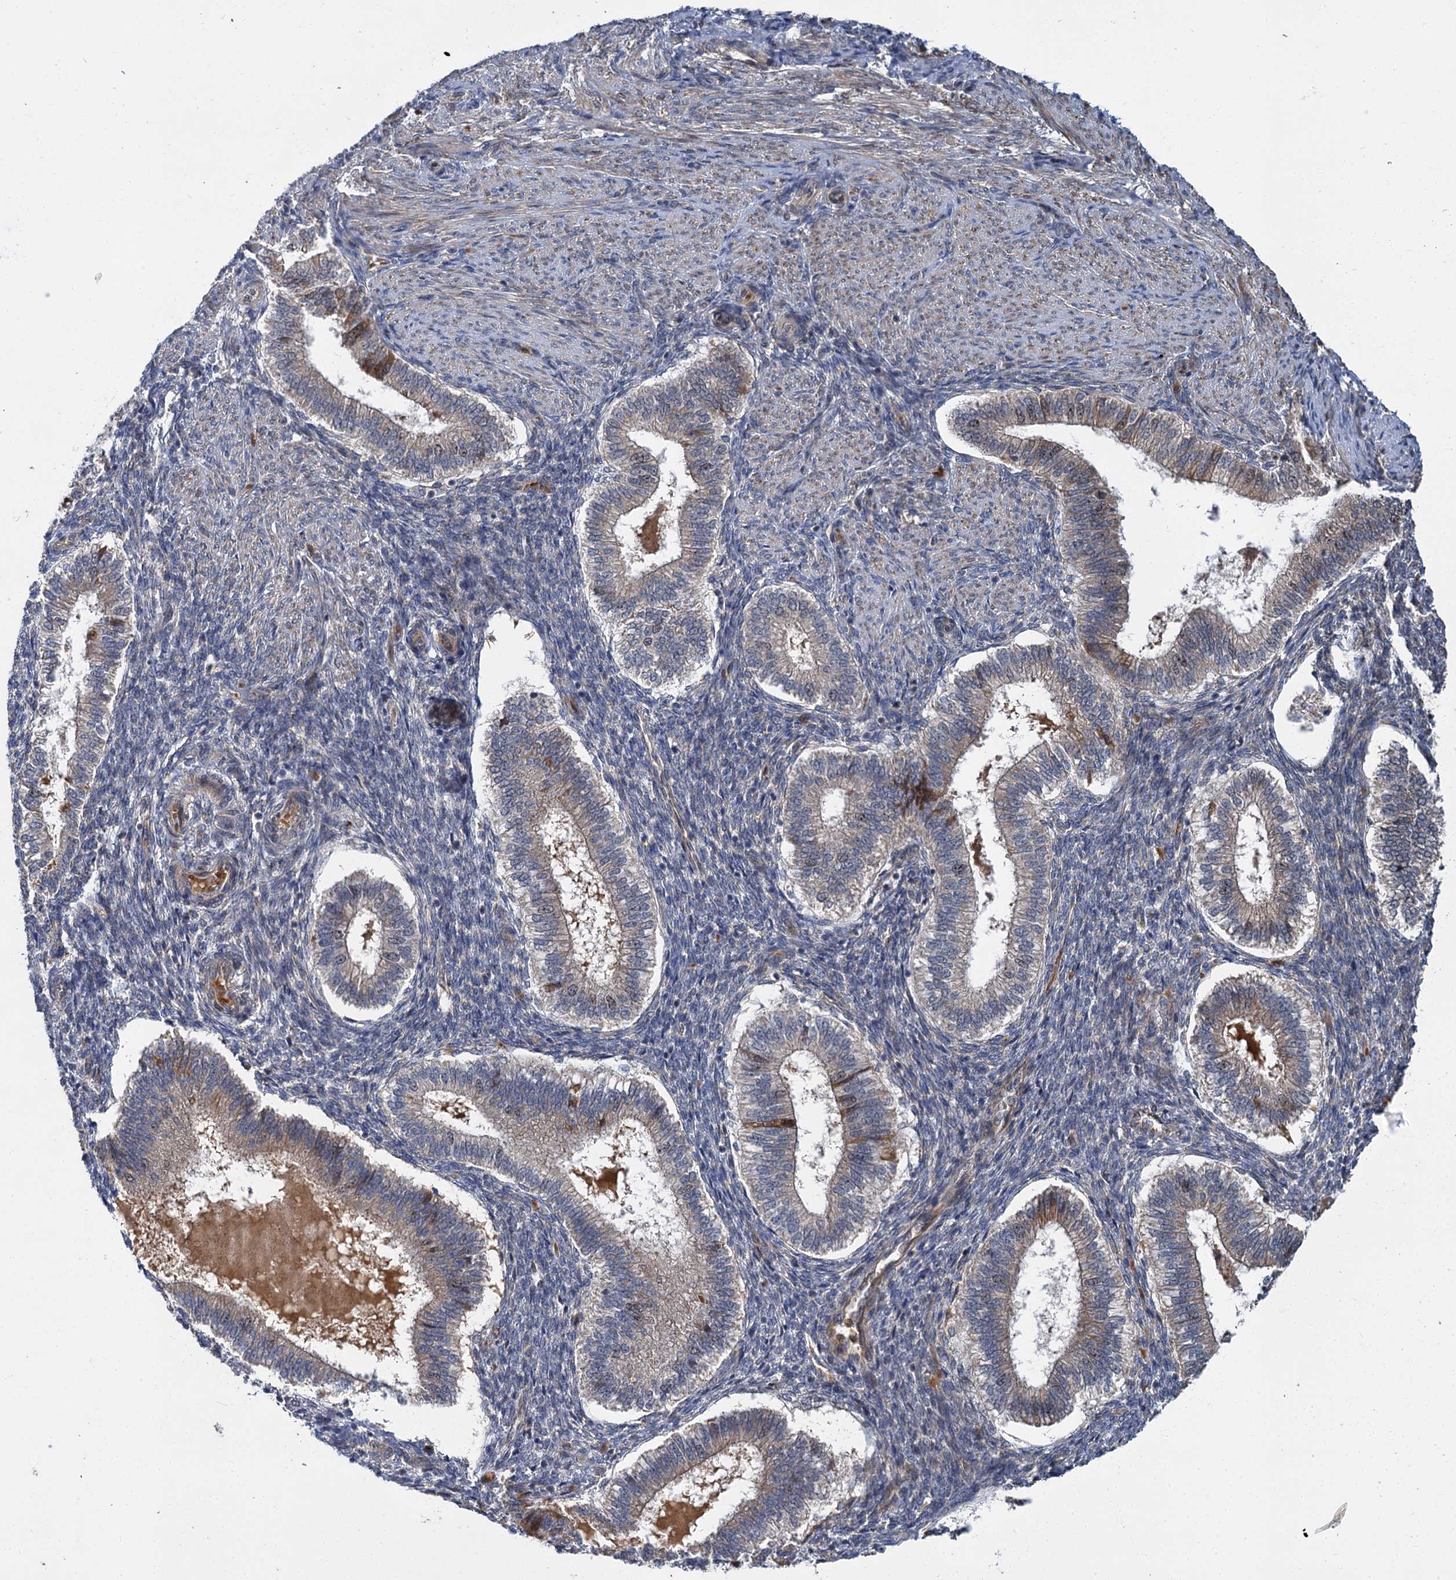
{"staining": {"intensity": "moderate", "quantity": "<25%", "location": "cytoplasmic/membranous"}, "tissue": "endometrium", "cell_type": "Cells in endometrial stroma", "image_type": "normal", "snomed": [{"axis": "morphology", "description": "Normal tissue, NOS"}, {"axis": "topography", "description": "Endometrium"}], "caption": "High-power microscopy captured an immunohistochemistry (IHC) photomicrograph of normal endometrium, revealing moderate cytoplasmic/membranous staining in about <25% of cells in endometrial stroma.", "gene": "APBA2", "patient": {"sex": "female", "age": 25}}